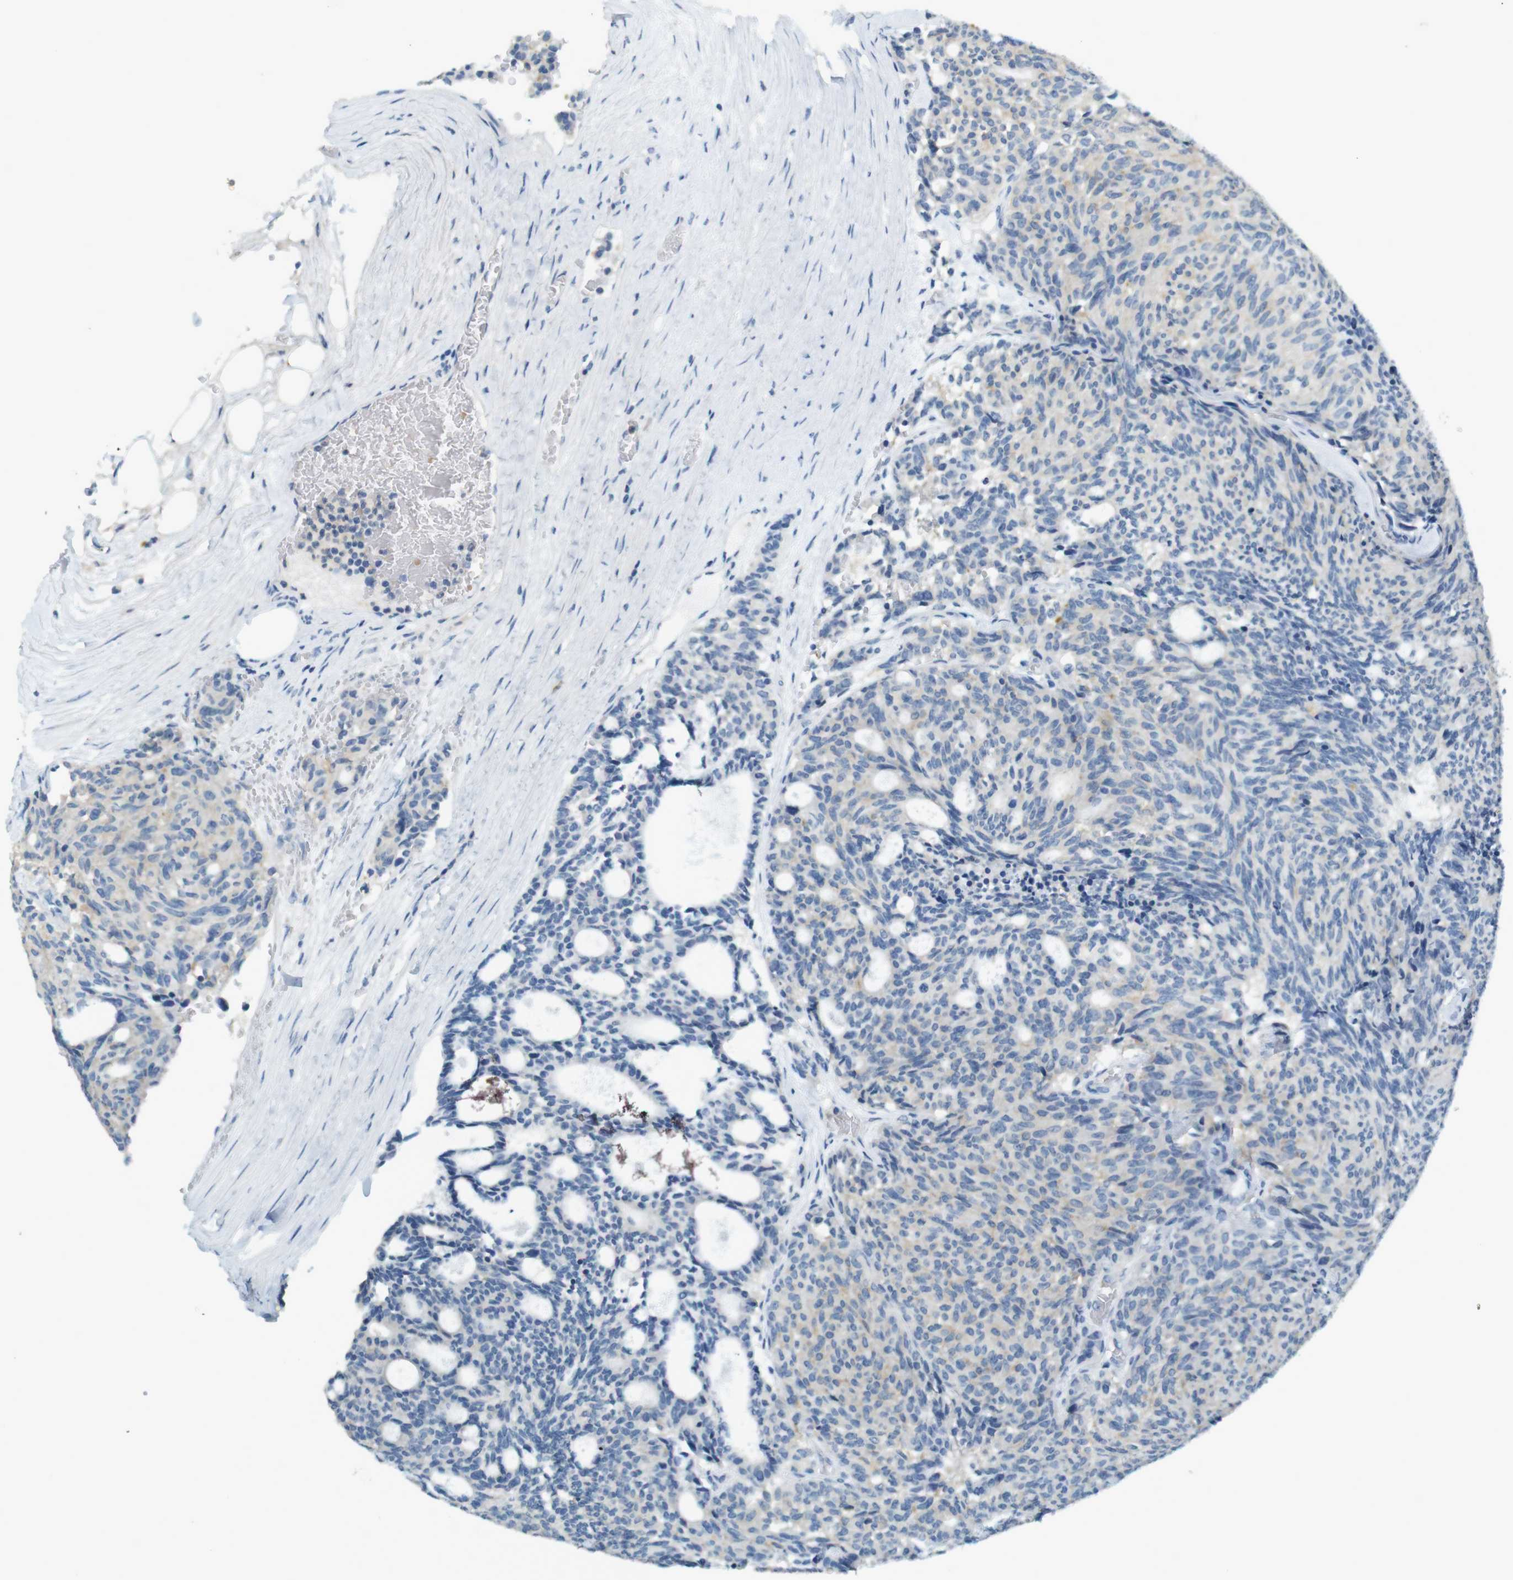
{"staining": {"intensity": "negative", "quantity": "none", "location": "none"}, "tissue": "carcinoid", "cell_type": "Tumor cells", "image_type": "cancer", "snomed": [{"axis": "morphology", "description": "Carcinoid, malignant, NOS"}, {"axis": "topography", "description": "Pancreas"}], "caption": "Histopathology image shows no protein positivity in tumor cells of carcinoid (malignant) tissue.", "gene": "LRRK2", "patient": {"sex": "female", "age": 54}}